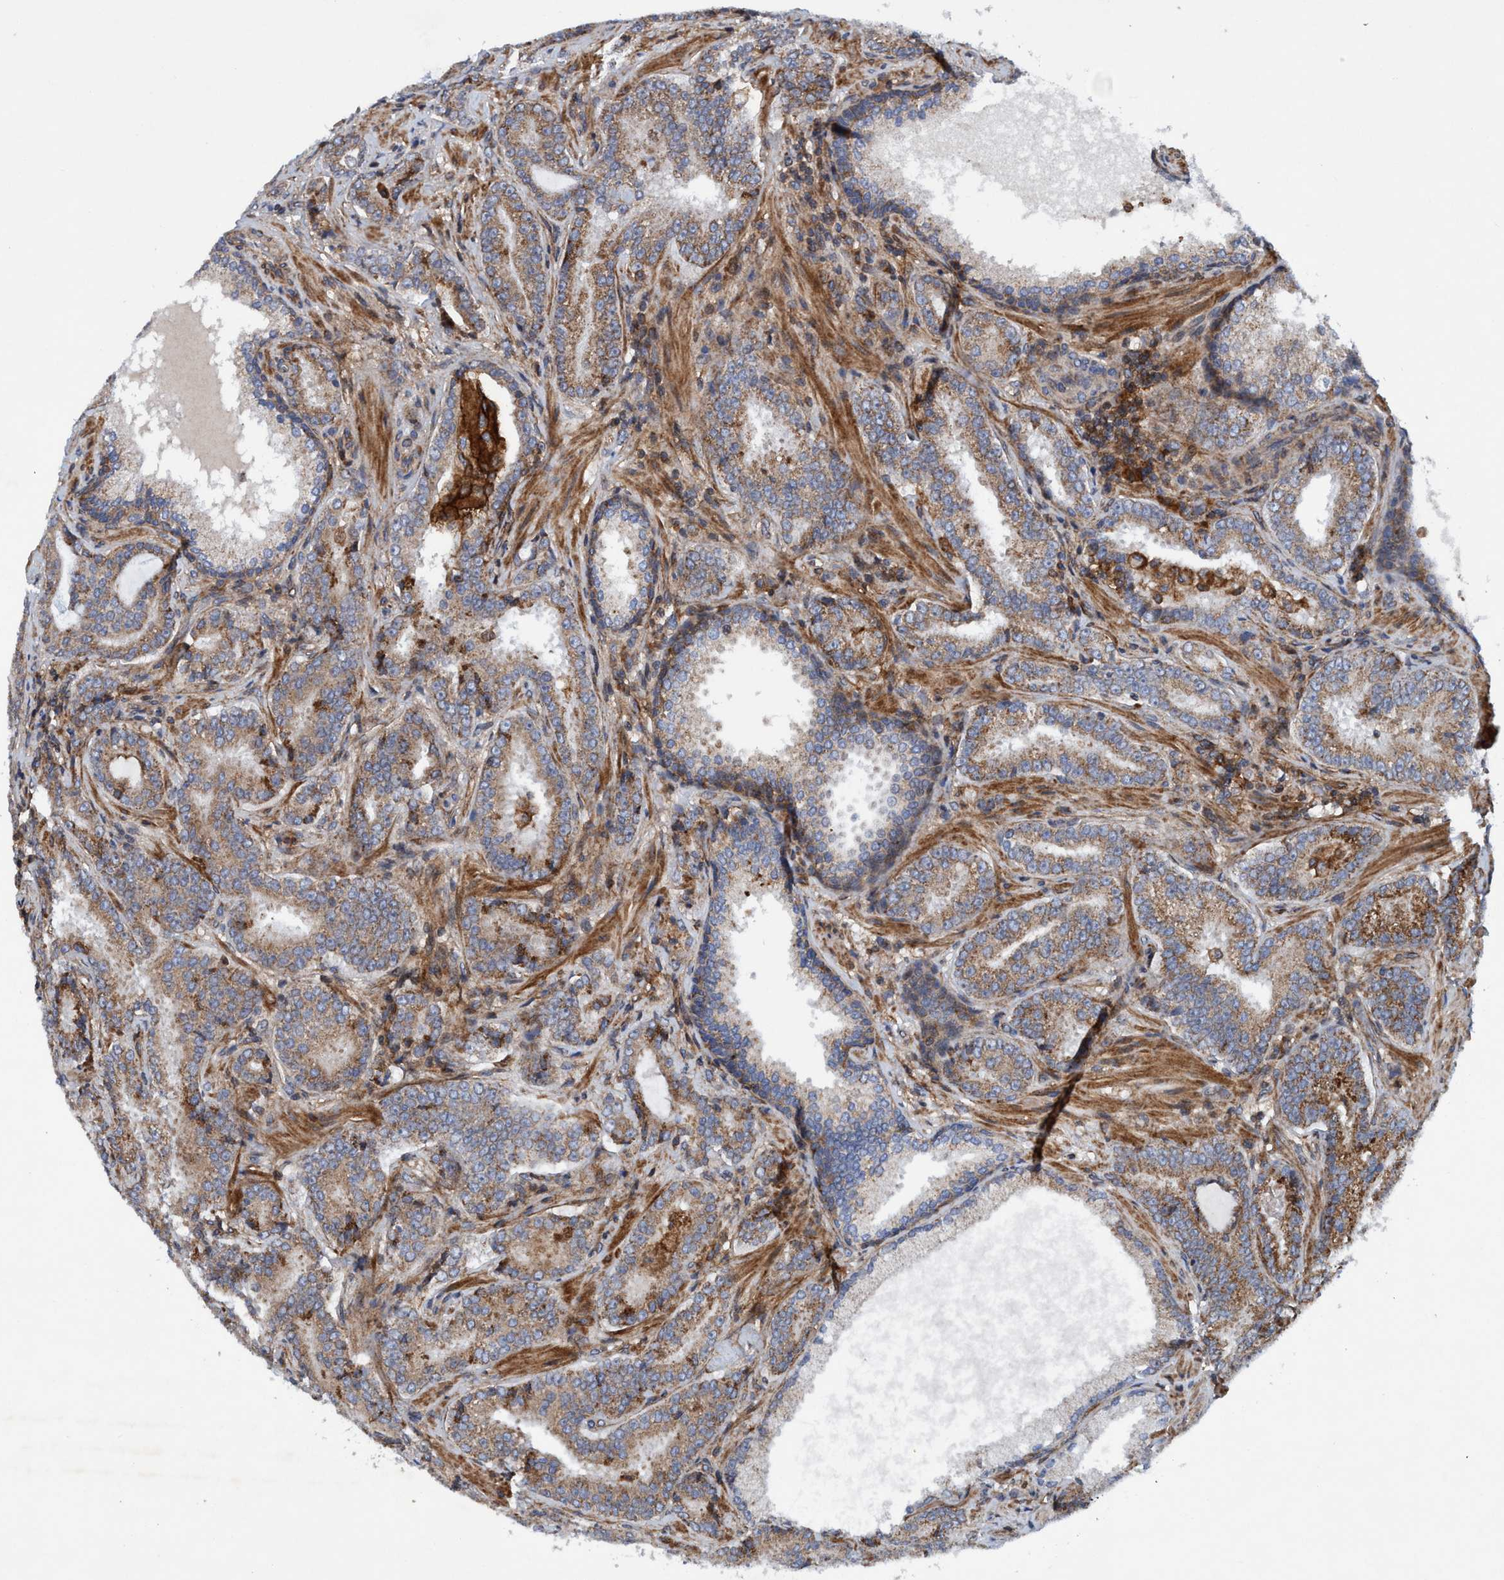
{"staining": {"intensity": "moderate", "quantity": ">75%", "location": "cytoplasmic/membranous"}, "tissue": "prostate cancer", "cell_type": "Tumor cells", "image_type": "cancer", "snomed": [{"axis": "morphology", "description": "Adenocarcinoma, Low grade"}, {"axis": "topography", "description": "Prostate"}], "caption": "High-magnification brightfield microscopy of prostate cancer (adenocarcinoma (low-grade)) stained with DAB (brown) and counterstained with hematoxylin (blue). tumor cells exhibit moderate cytoplasmic/membranous positivity is identified in about>75% of cells. (Brightfield microscopy of DAB IHC at high magnification).", "gene": "SLC16A3", "patient": {"sex": "male", "age": 51}}